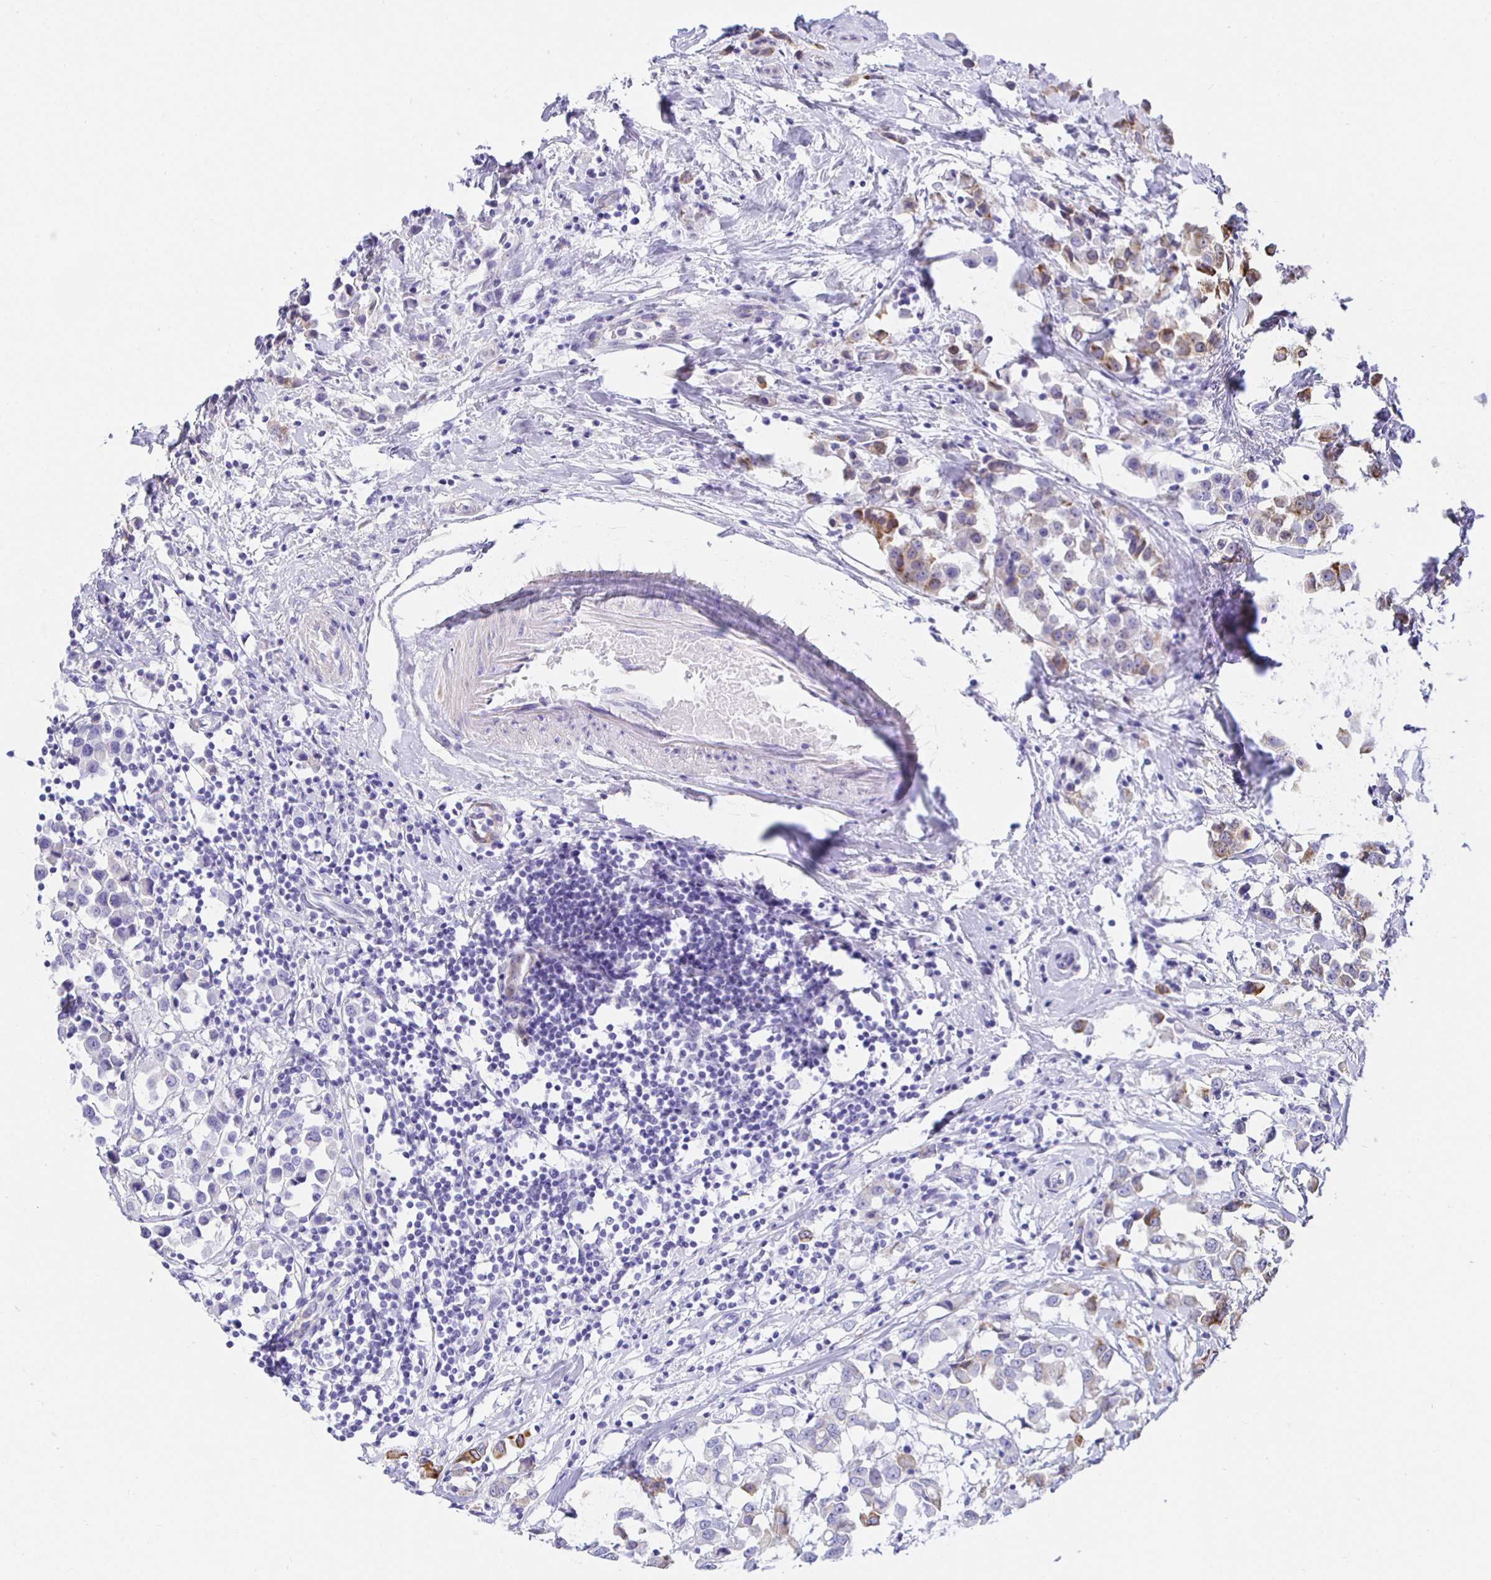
{"staining": {"intensity": "moderate", "quantity": "<25%", "location": "cytoplasmic/membranous"}, "tissue": "breast cancer", "cell_type": "Tumor cells", "image_type": "cancer", "snomed": [{"axis": "morphology", "description": "Duct carcinoma"}, {"axis": "topography", "description": "Breast"}], "caption": "This image shows IHC staining of breast cancer, with low moderate cytoplasmic/membranous positivity in about <25% of tumor cells.", "gene": "HSPA4L", "patient": {"sex": "female", "age": 61}}